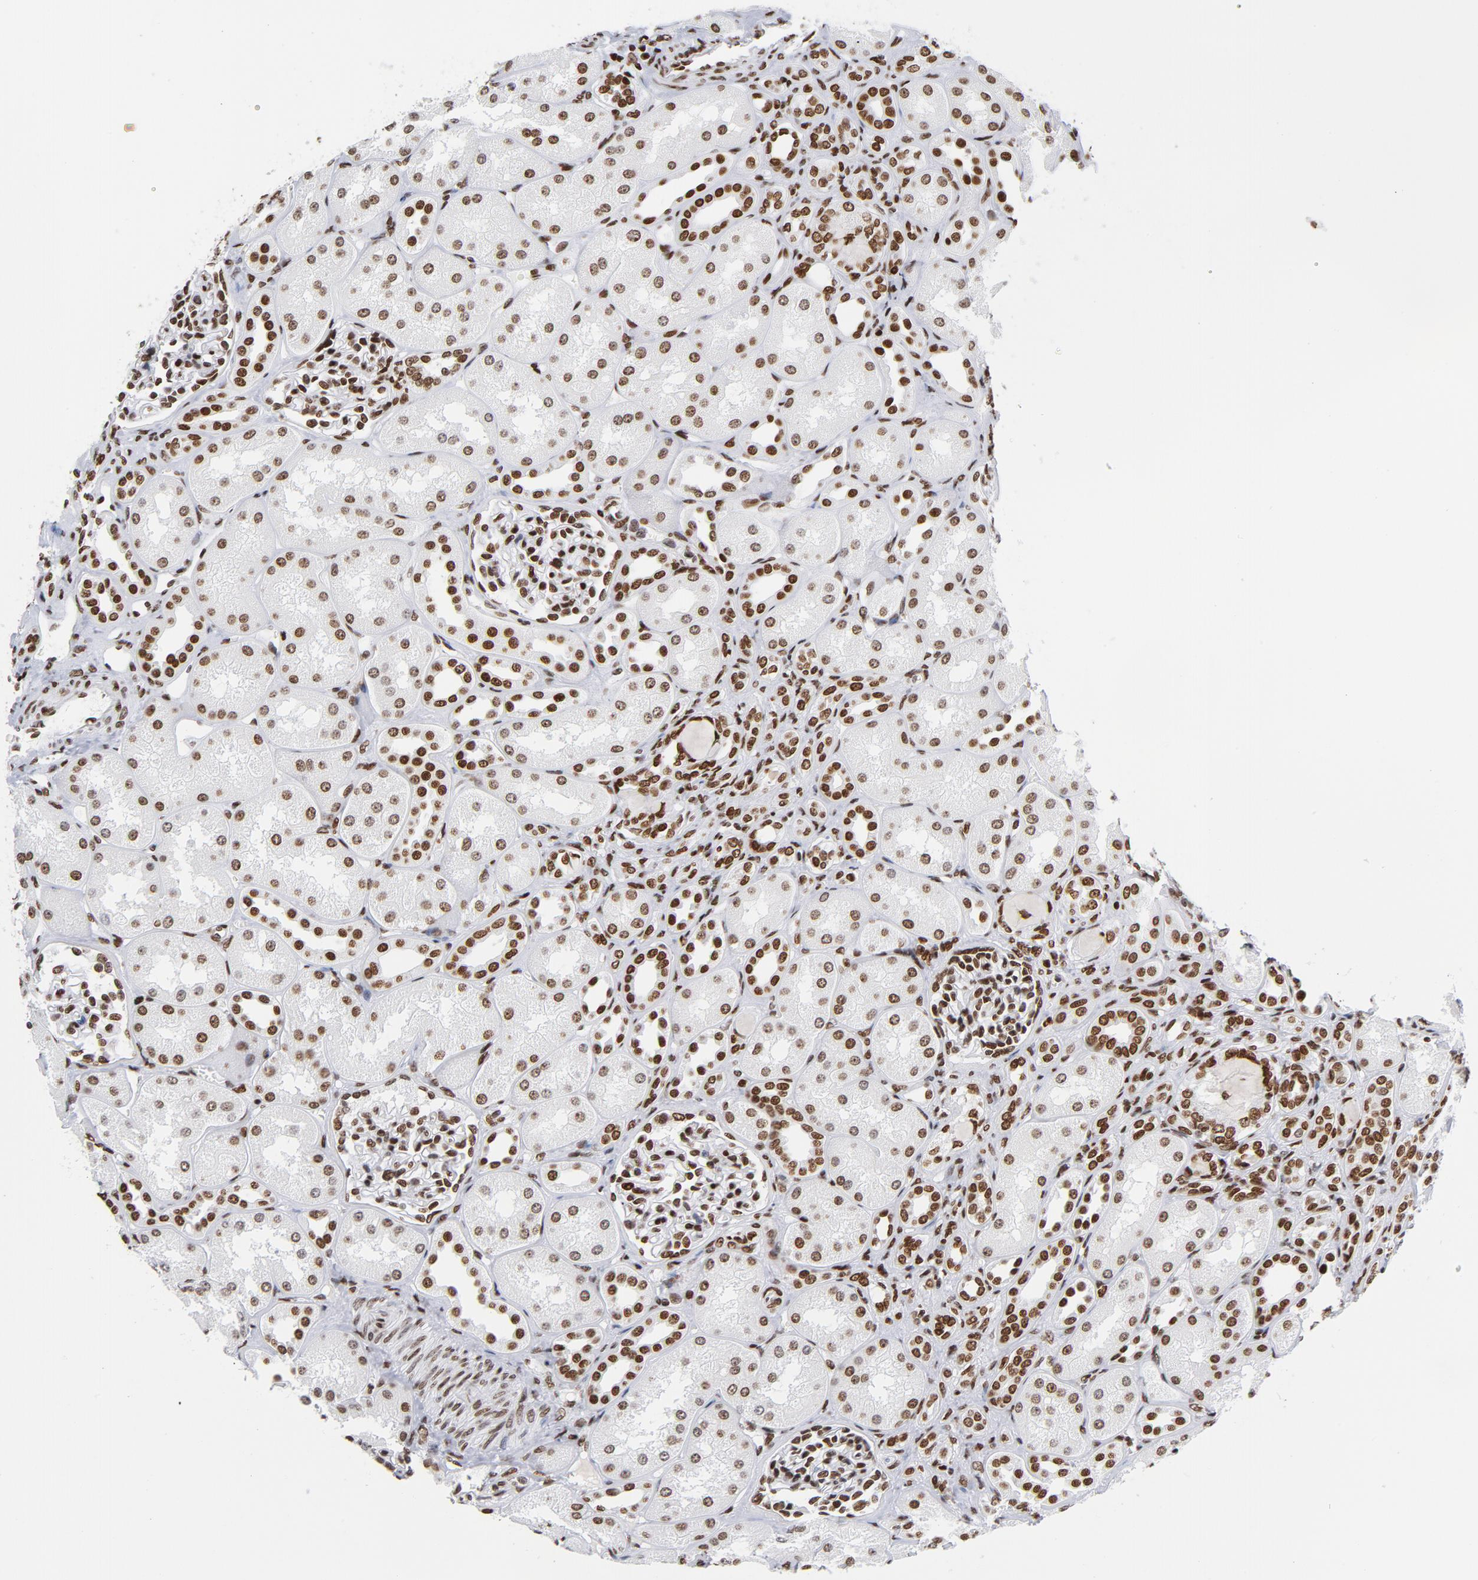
{"staining": {"intensity": "strong", "quantity": ">75%", "location": "nuclear"}, "tissue": "kidney", "cell_type": "Cells in glomeruli", "image_type": "normal", "snomed": [{"axis": "morphology", "description": "Normal tissue, NOS"}, {"axis": "topography", "description": "Kidney"}], "caption": "Kidney stained with immunohistochemistry (IHC) displays strong nuclear positivity in about >75% of cells in glomeruli.", "gene": "TOP2B", "patient": {"sex": "male", "age": 7}}